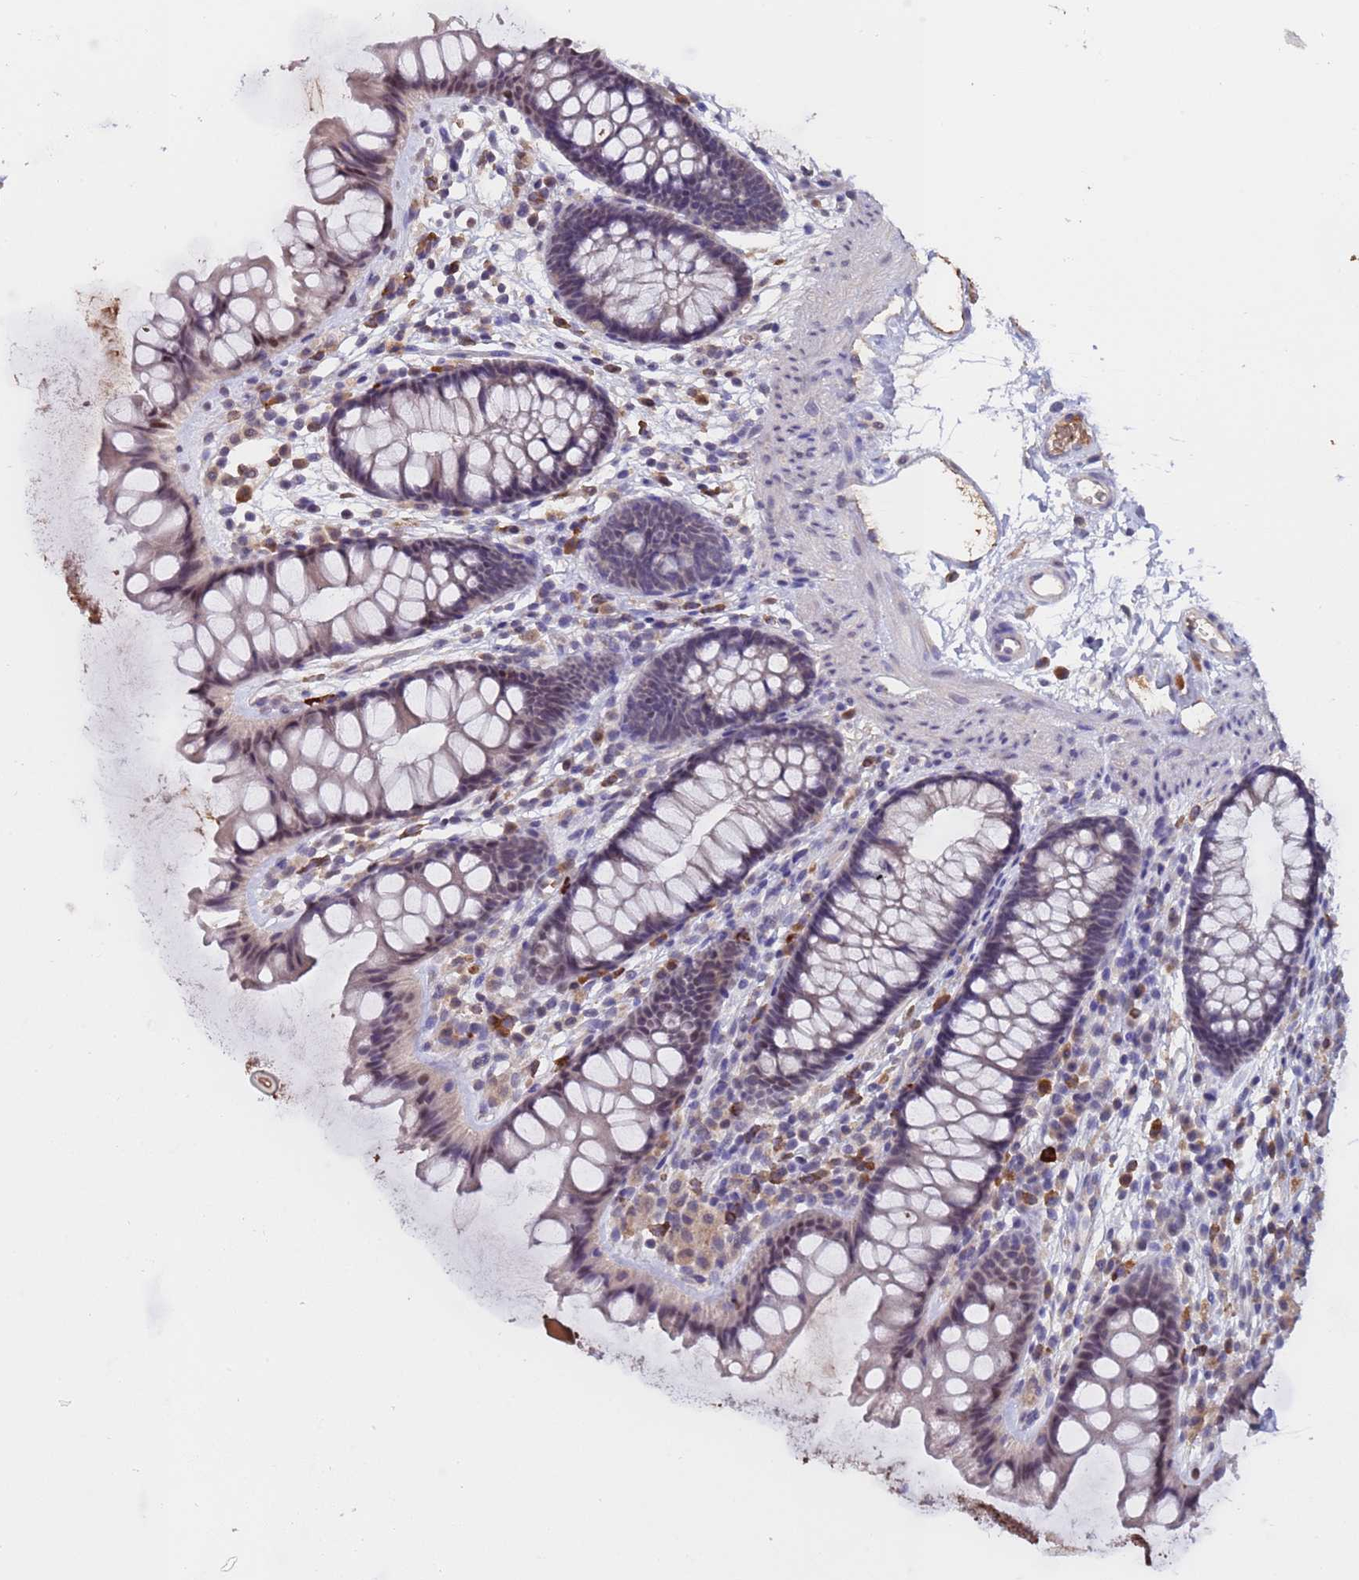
{"staining": {"intensity": "weak", "quantity": ">75%", "location": "cytoplasmic/membranous"}, "tissue": "colon", "cell_type": "Endothelial cells", "image_type": "normal", "snomed": [{"axis": "morphology", "description": "Normal tissue, NOS"}, {"axis": "topography", "description": "Colon"}], "caption": "The image reveals immunohistochemical staining of benign colon. There is weak cytoplasmic/membranous expression is present in approximately >75% of endothelial cells.", "gene": "ZNF248", "patient": {"sex": "female", "age": 62}}